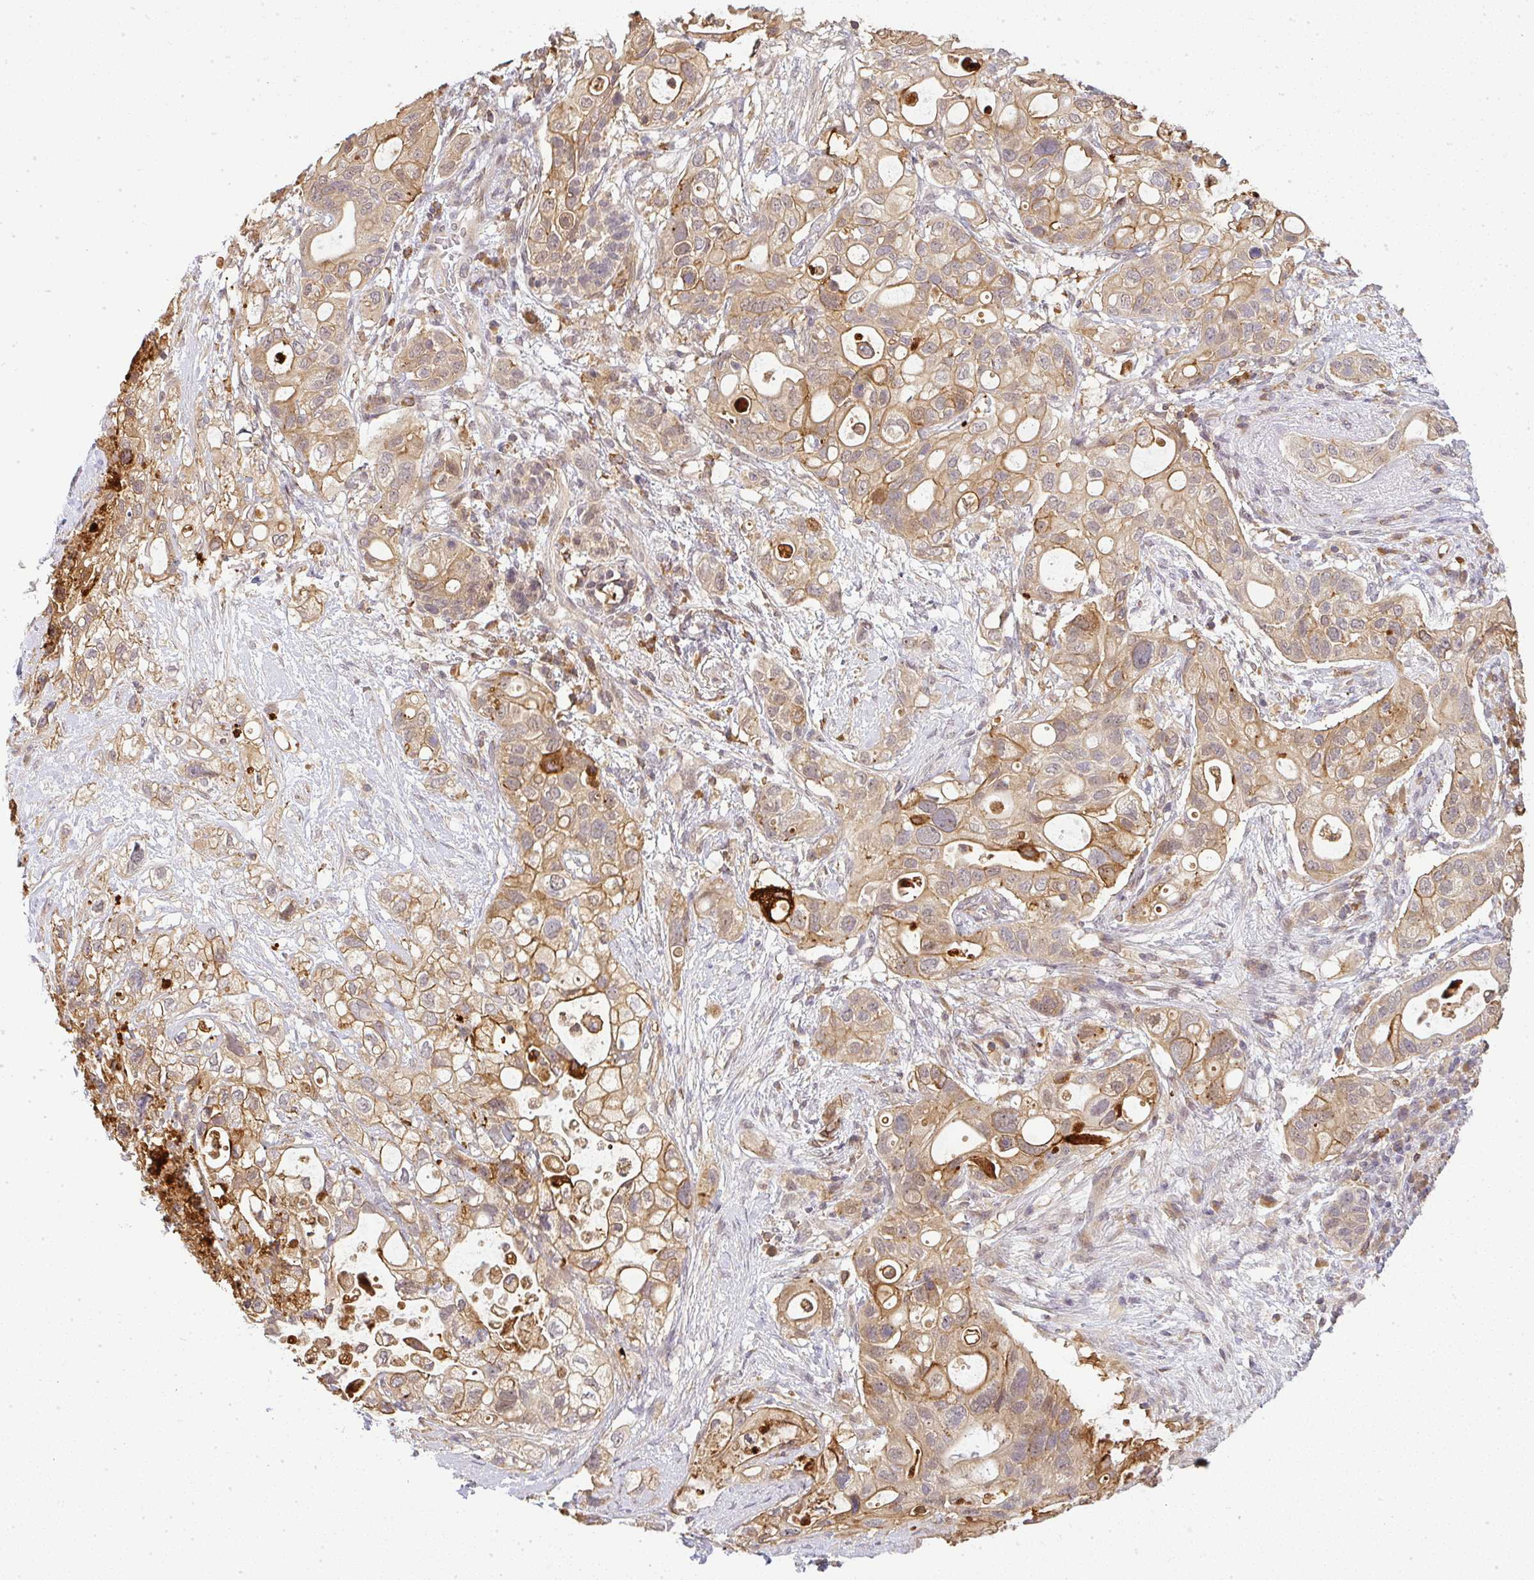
{"staining": {"intensity": "moderate", "quantity": ">75%", "location": "cytoplasmic/membranous"}, "tissue": "pancreatic cancer", "cell_type": "Tumor cells", "image_type": "cancer", "snomed": [{"axis": "morphology", "description": "Adenocarcinoma, NOS"}, {"axis": "topography", "description": "Pancreas"}], "caption": "This image displays pancreatic cancer (adenocarcinoma) stained with IHC to label a protein in brown. The cytoplasmic/membranous of tumor cells show moderate positivity for the protein. Nuclei are counter-stained blue.", "gene": "FAM153A", "patient": {"sex": "female", "age": 72}}